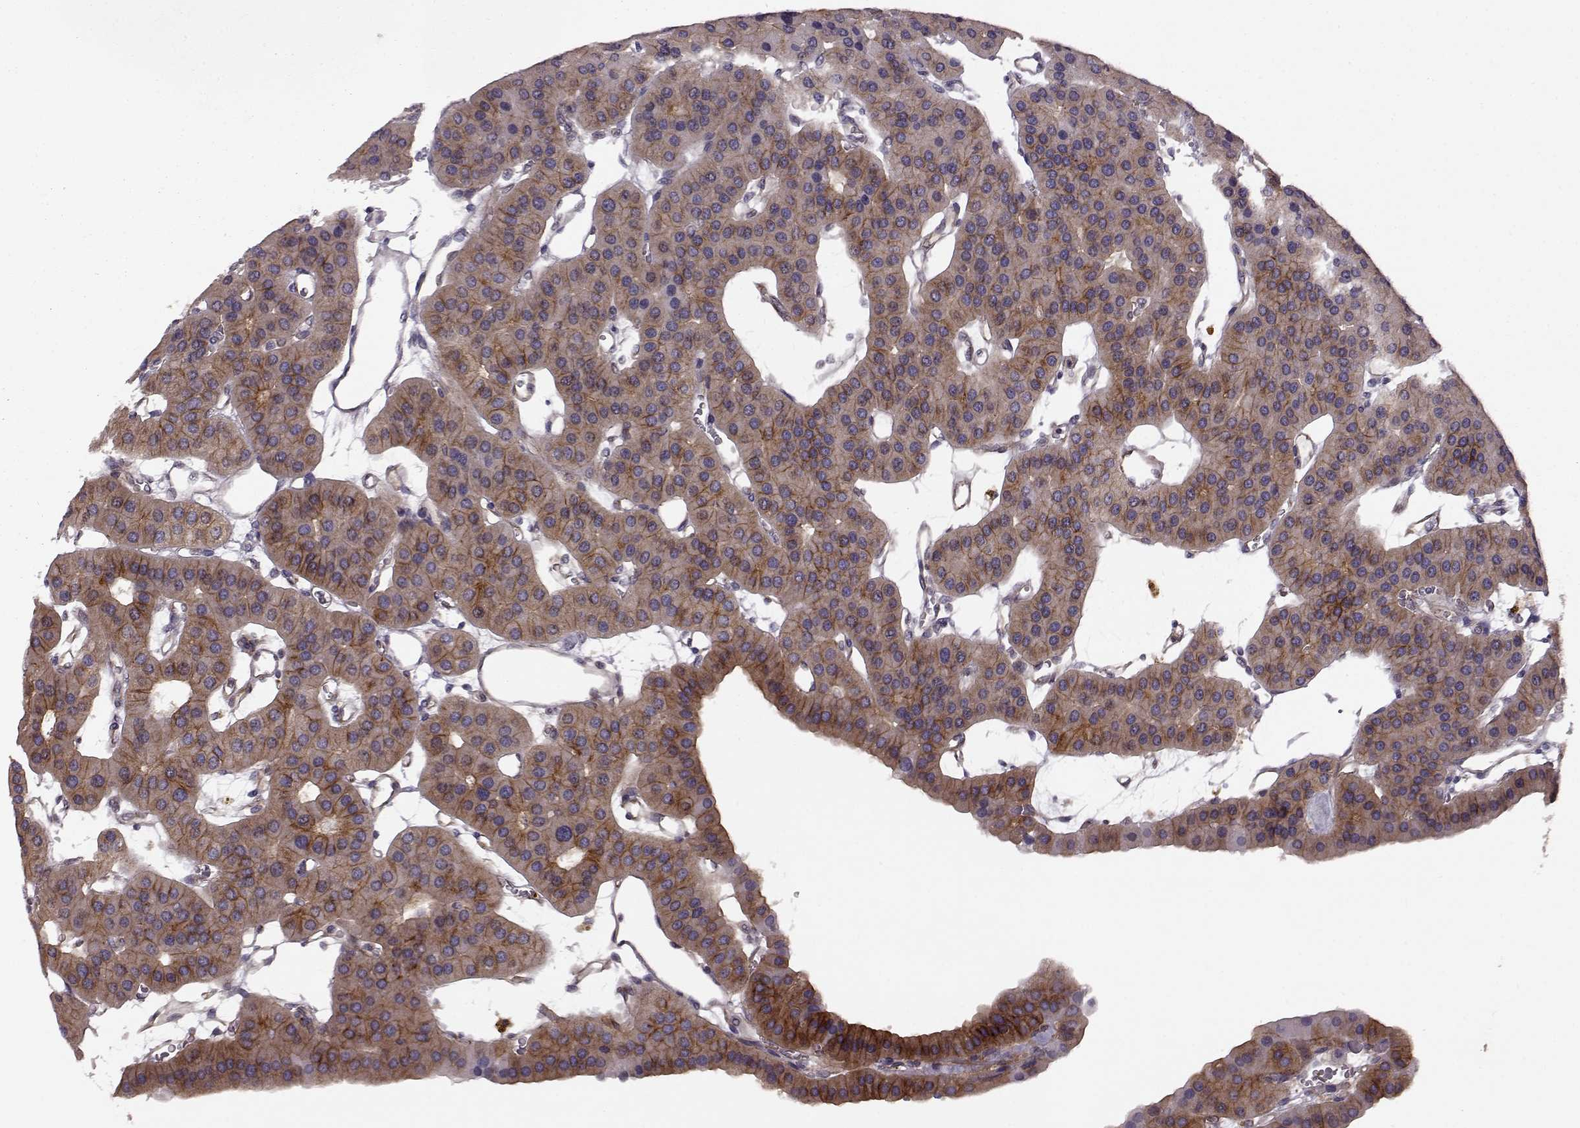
{"staining": {"intensity": "moderate", "quantity": ">75%", "location": "cytoplasmic/membranous"}, "tissue": "parathyroid gland", "cell_type": "Glandular cells", "image_type": "normal", "snomed": [{"axis": "morphology", "description": "Normal tissue, NOS"}, {"axis": "morphology", "description": "Adenoma, NOS"}, {"axis": "topography", "description": "Parathyroid gland"}], "caption": "Immunohistochemical staining of unremarkable parathyroid gland exhibits moderate cytoplasmic/membranous protein staining in approximately >75% of glandular cells. Nuclei are stained in blue.", "gene": "MTR", "patient": {"sex": "female", "age": 86}}